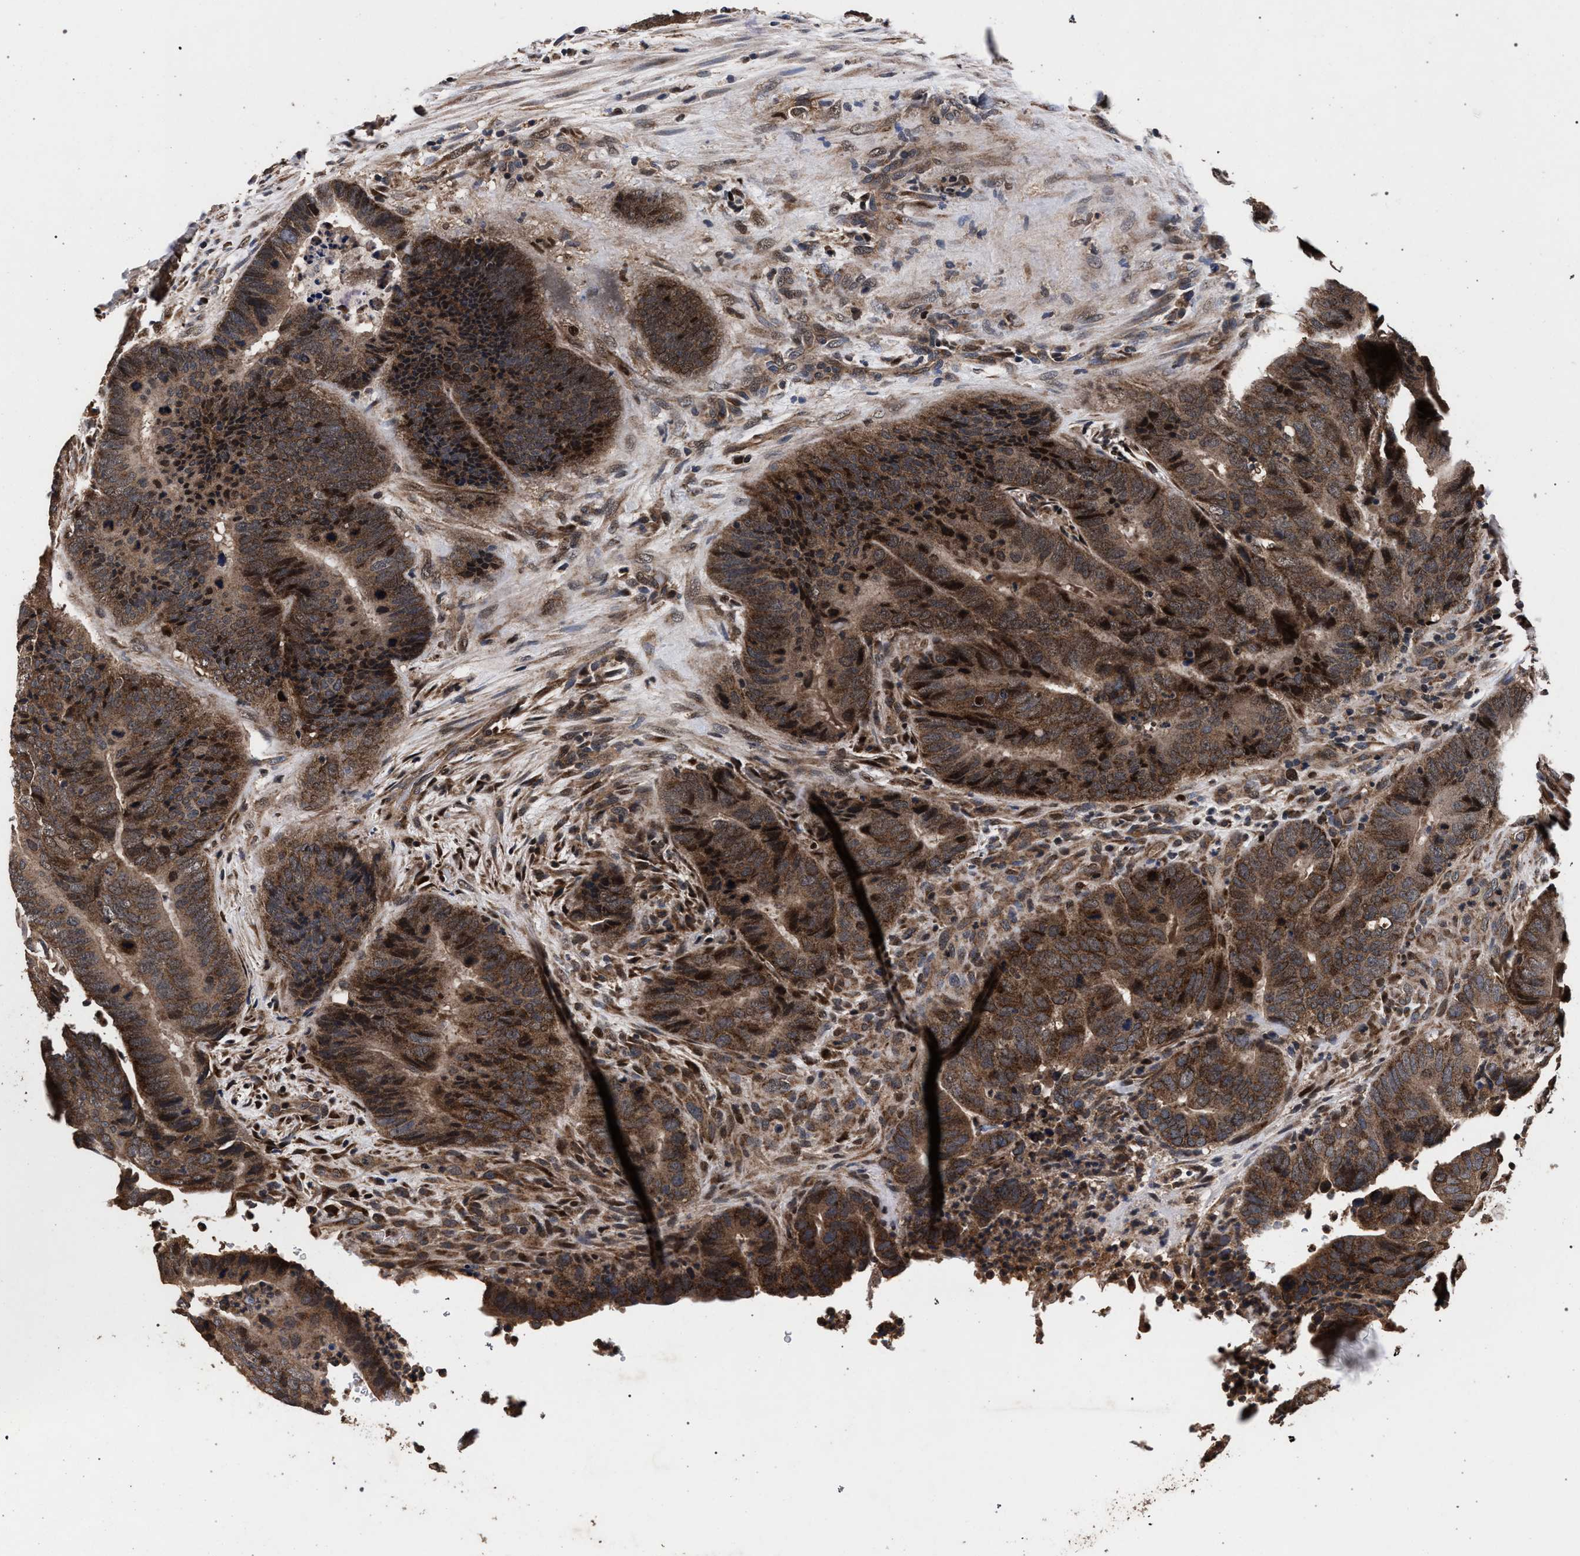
{"staining": {"intensity": "strong", "quantity": ">75%", "location": "cytoplasmic/membranous,nuclear"}, "tissue": "colorectal cancer", "cell_type": "Tumor cells", "image_type": "cancer", "snomed": [{"axis": "morphology", "description": "Adenocarcinoma, NOS"}, {"axis": "topography", "description": "Colon"}], "caption": "Immunohistochemical staining of colorectal cancer demonstrates strong cytoplasmic/membranous and nuclear protein positivity in approximately >75% of tumor cells.", "gene": "ACOX1", "patient": {"sex": "male", "age": 56}}